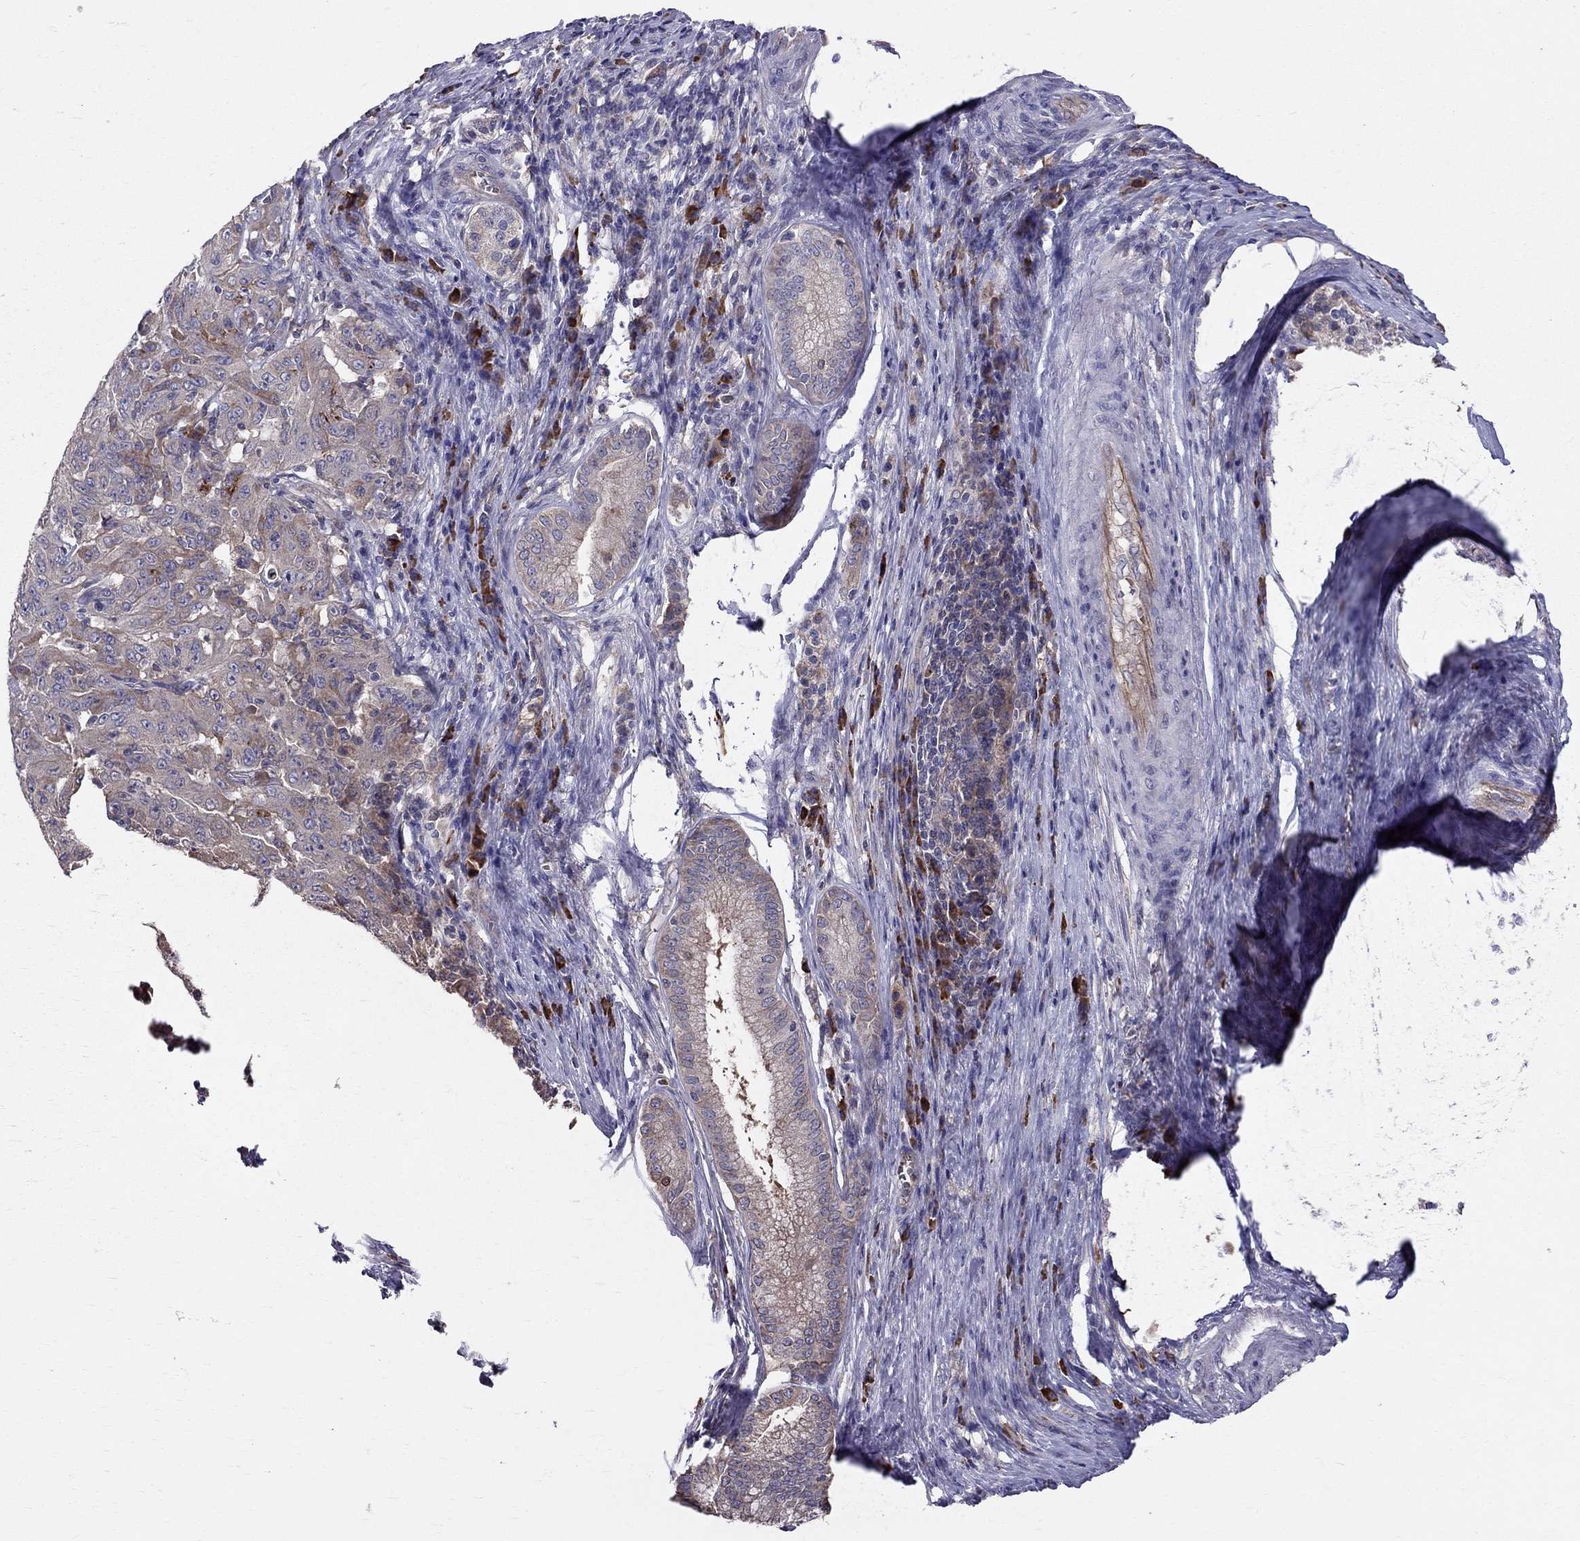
{"staining": {"intensity": "moderate", "quantity": "<25%", "location": "cytoplasmic/membranous"}, "tissue": "pancreatic cancer", "cell_type": "Tumor cells", "image_type": "cancer", "snomed": [{"axis": "morphology", "description": "Adenocarcinoma, NOS"}, {"axis": "topography", "description": "Pancreas"}], "caption": "Human pancreatic cancer stained with a protein marker exhibits moderate staining in tumor cells.", "gene": "PIK3CG", "patient": {"sex": "male", "age": 63}}